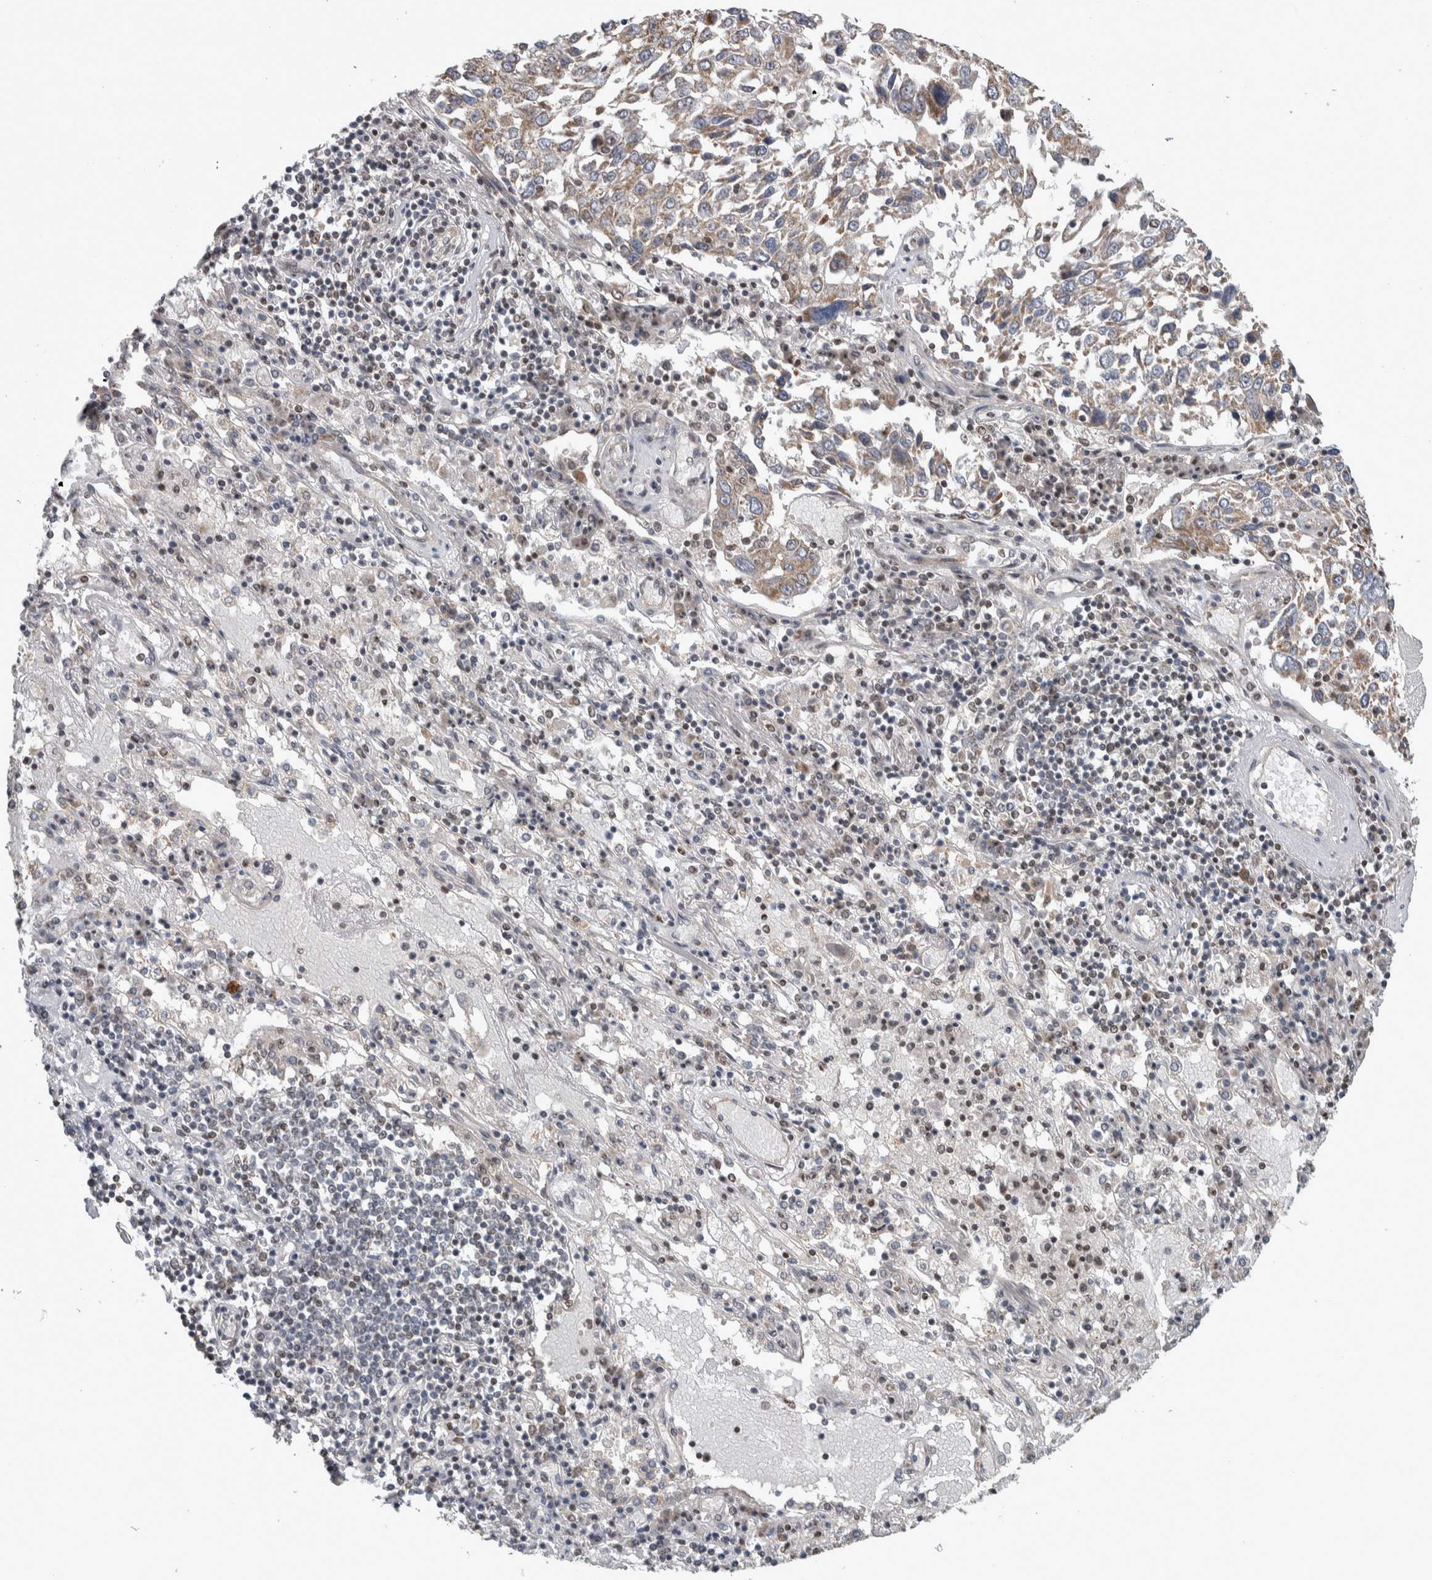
{"staining": {"intensity": "weak", "quantity": ">75%", "location": "cytoplasmic/membranous"}, "tissue": "lung cancer", "cell_type": "Tumor cells", "image_type": "cancer", "snomed": [{"axis": "morphology", "description": "Squamous cell carcinoma, NOS"}, {"axis": "topography", "description": "Lung"}], "caption": "A photomicrograph showing weak cytoplasmic/membranous positivity in about >75% of tumor cells in lung cancer (squamous cell carcinoma), as visualized by brown immunohistochemical staining.", "gene": "CWC27", "patient": {"sex": "male", "age": 65}}